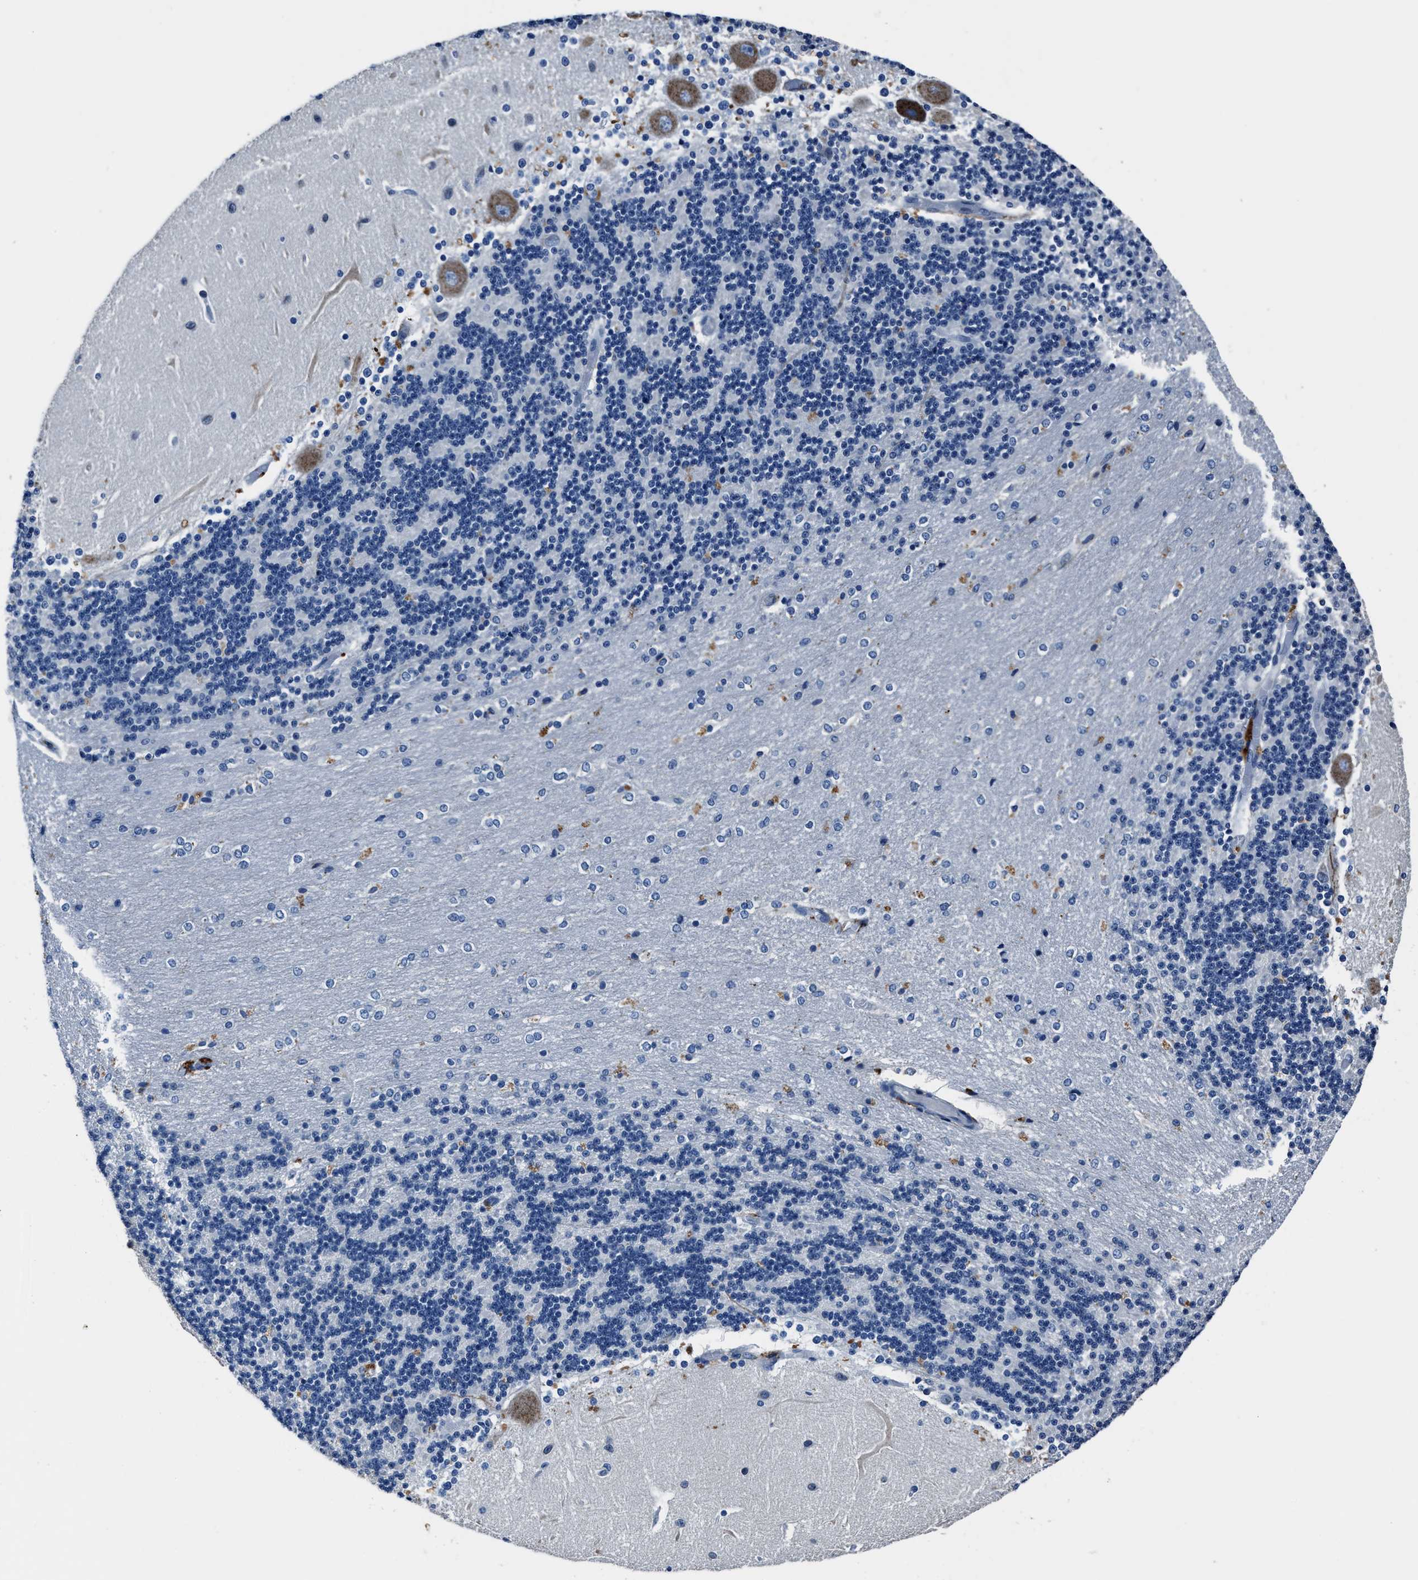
{"staining": {"intensity": "negative", "quantity": "none", "location": "none"}, "tissue": "cerebellum", "cell_type": "Cells in granular layer", "image_type": "normal", "snomed": [{"axis": "morphology", "description": "Normal tissue, NOS"}, {"axis": "topography", "description": "Cerebellum"}], "caption": "Immunohistochemistry micrograph of benign cerebellum: cerebellum stained with DAB (3,3'-diaminobenzidine) exhibits no significant protein expression in cells in granular layer.", "gene": "FGL2", "patient": {"sex": "female", "age": 54}}